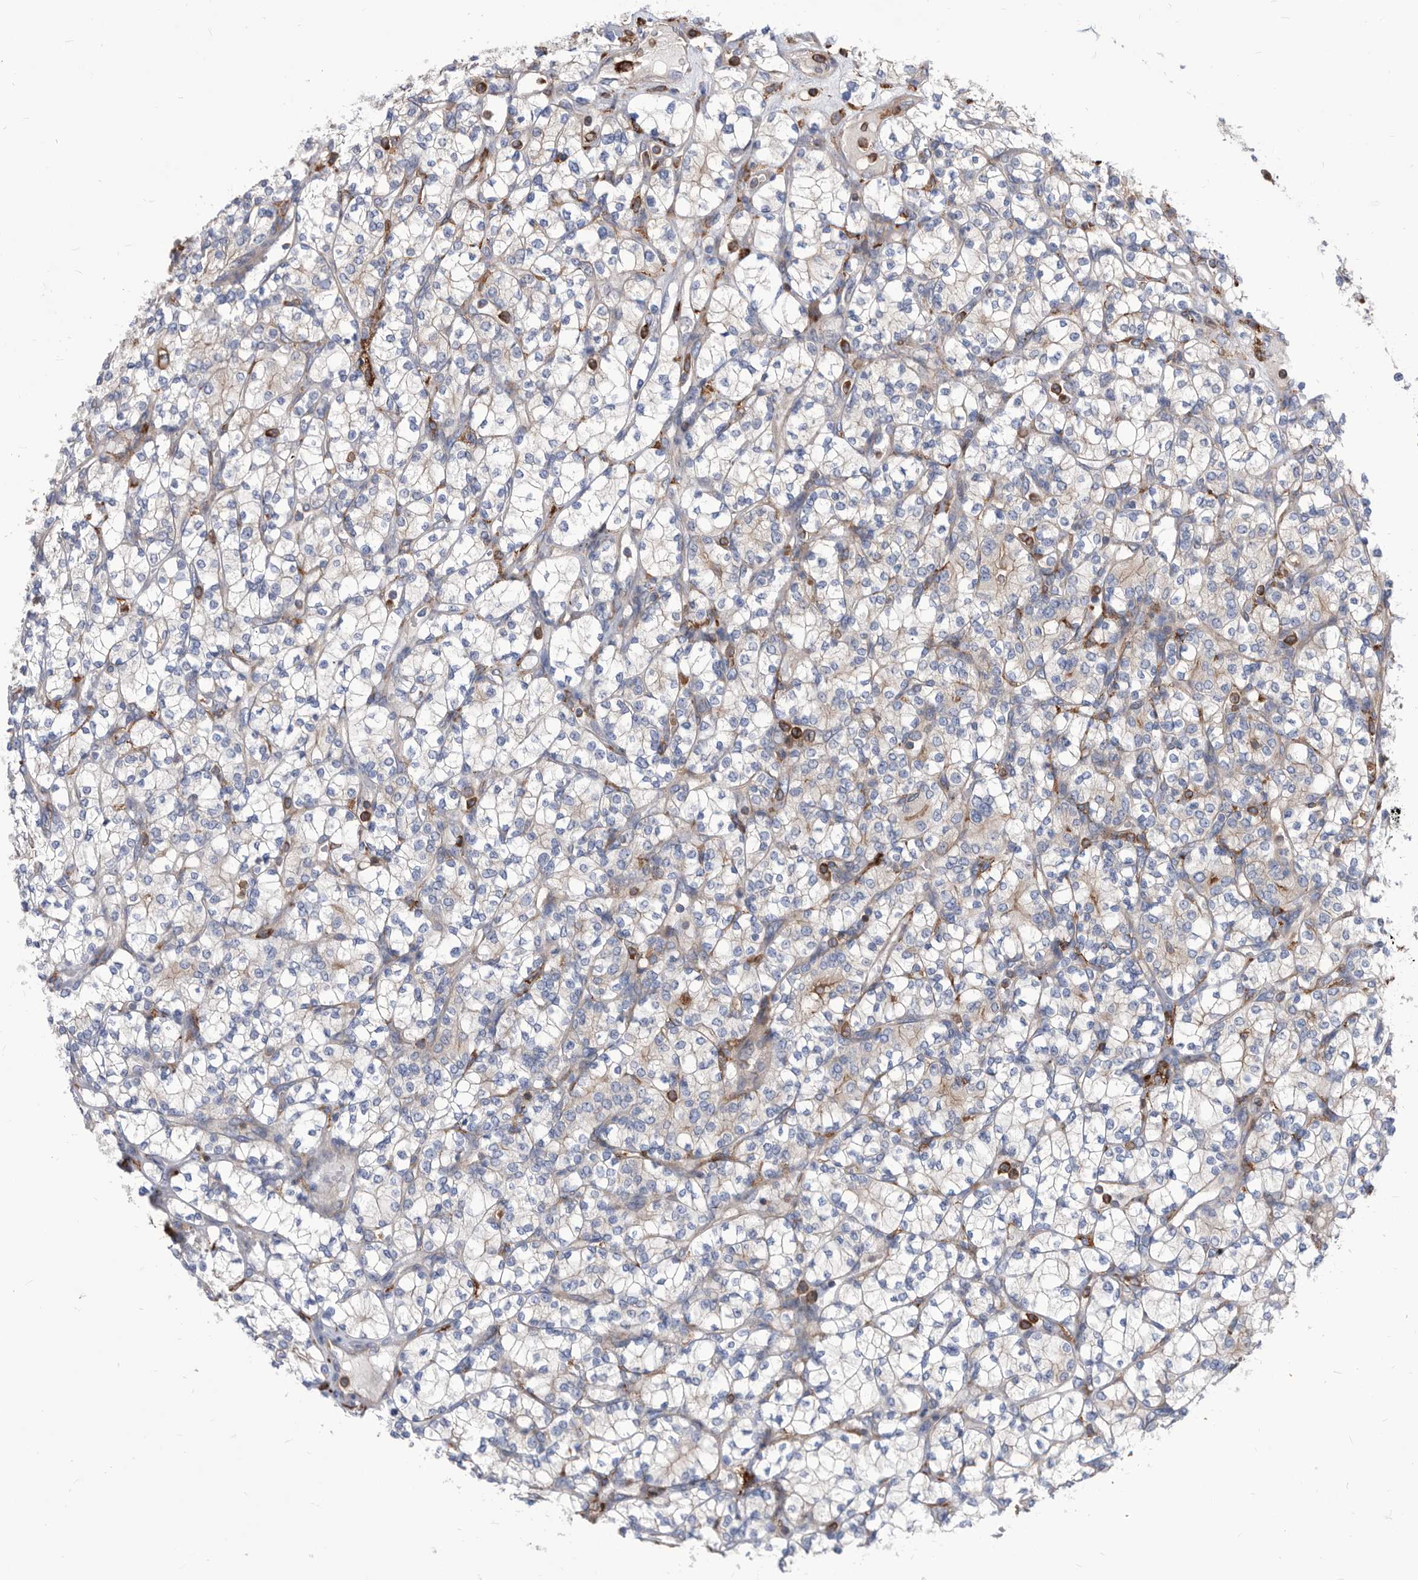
{"staining": {"intensity": "negative", "quantity": "none", "location": "none"}, "tissue": "renal cancer", "cell_type": "Tumor cells", "image_type": "cancer", "snomed": [{"axis": "morphology", "description": "Adenocarcinoma, NOS"}, {"axis": "topography", "description": "Kidney"}], "caption": "An immunohistochemistry (IHC) micrograph of renal cancer is shown. There is no staining in tumor cells of renal cancer. (Stains: DAB (3,3'-diaminobenzidine) immunohistochemistry with hematoxylin counter stain, Microscopy: brightfield microscopy at high magnification).", "gene": "SMG7", "patient": {"sex": "male", "age": 77}}